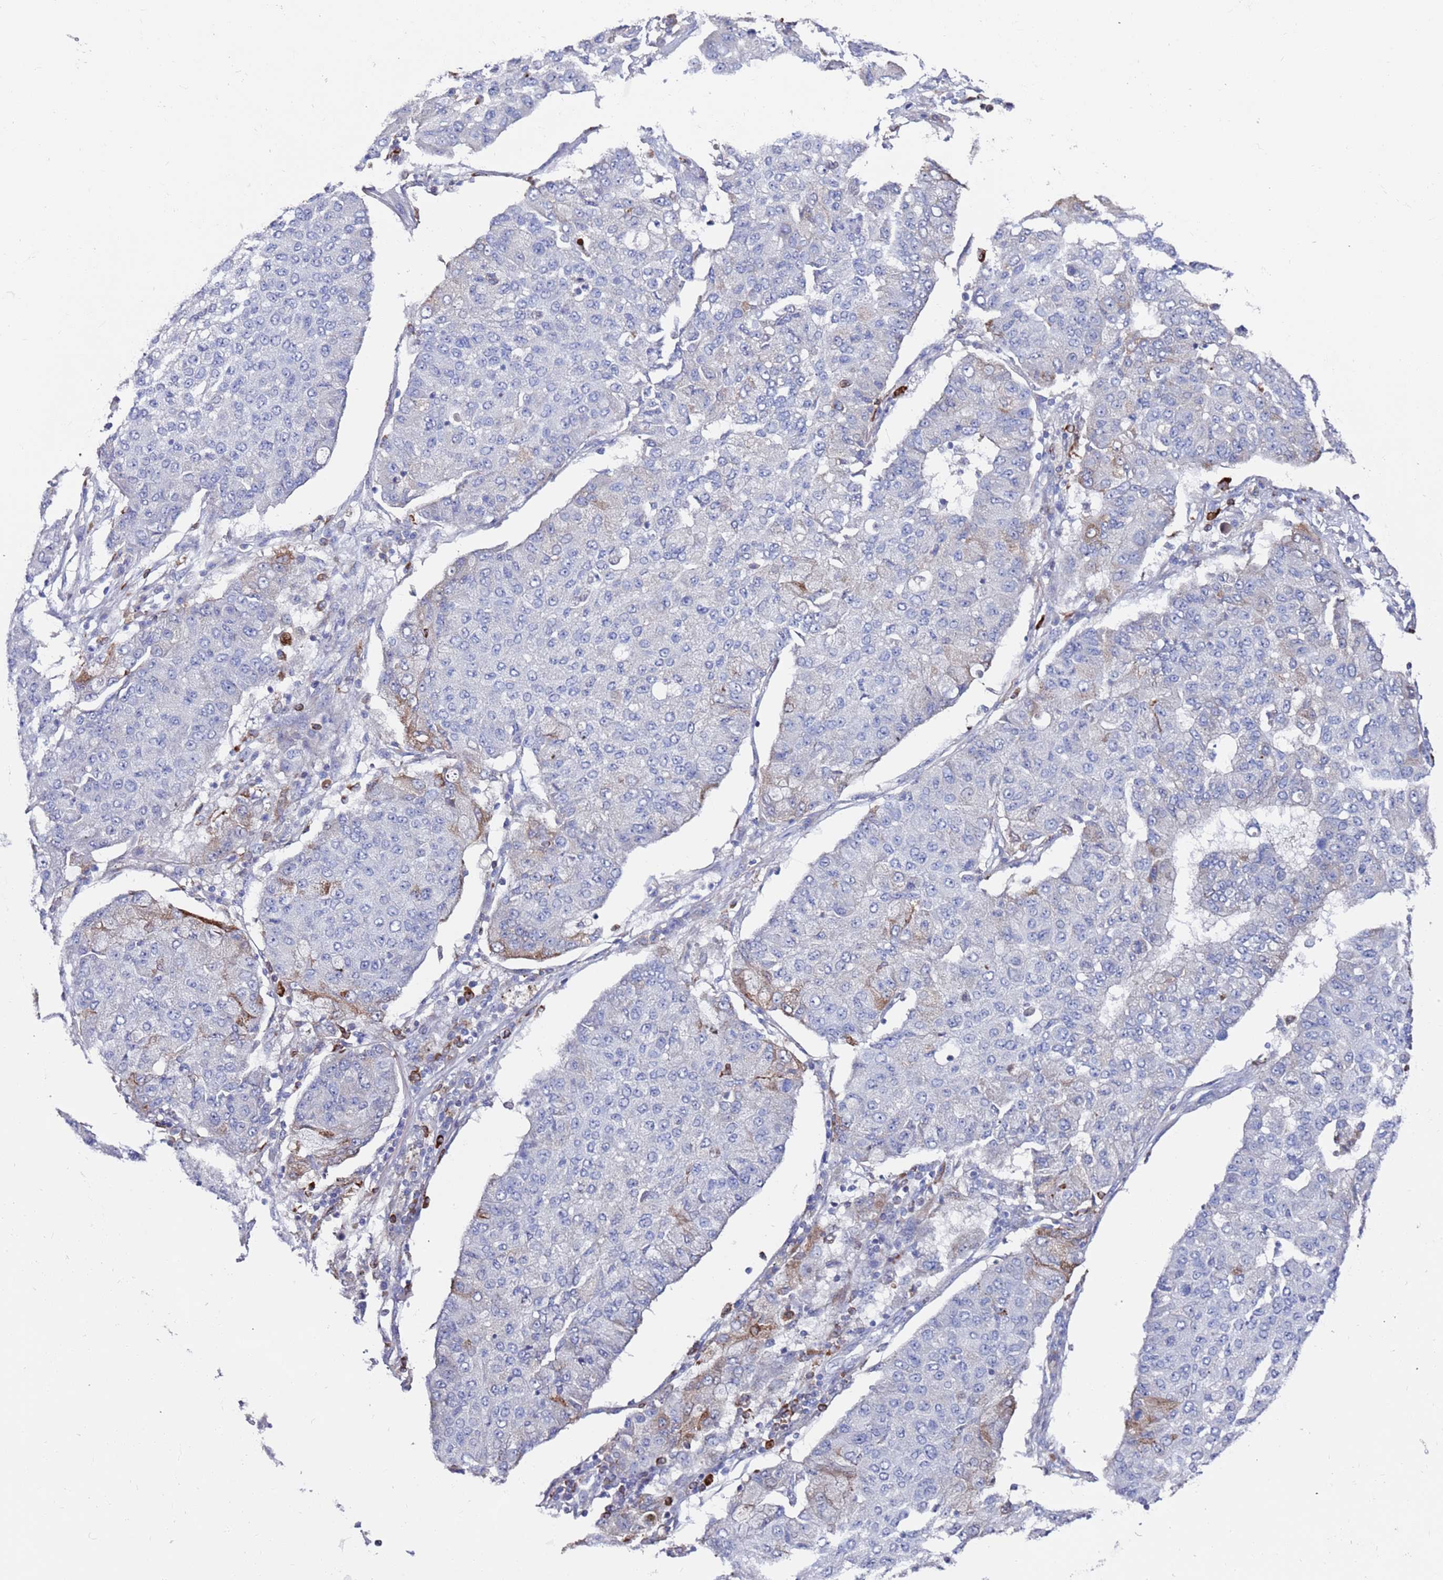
{"staining": {"intensity": "moderate", "quantity": "<25%", "location": "nuclear"}, "tissue": "lung cancer", "cell_type": "Tumor cells", "image_type": "cancer", "snomed": [{"axis": "morphology", "description": "Squamous cell carcinoma, NOS"}, {"axis": "topography", "description": "Lung"}], "caption": "Immunohistochemical staining of squamous cell carcinoma (lung) demonstrates low levels of moderate nuclear protein expression in about <25% of tumor cells. Using DAB (brown) and hematoxylin (blue) stains, captured at high magnification using brightfield microscopy.", "gene": "GREB1L", "patient": {"sex": "male", "age": 74}}